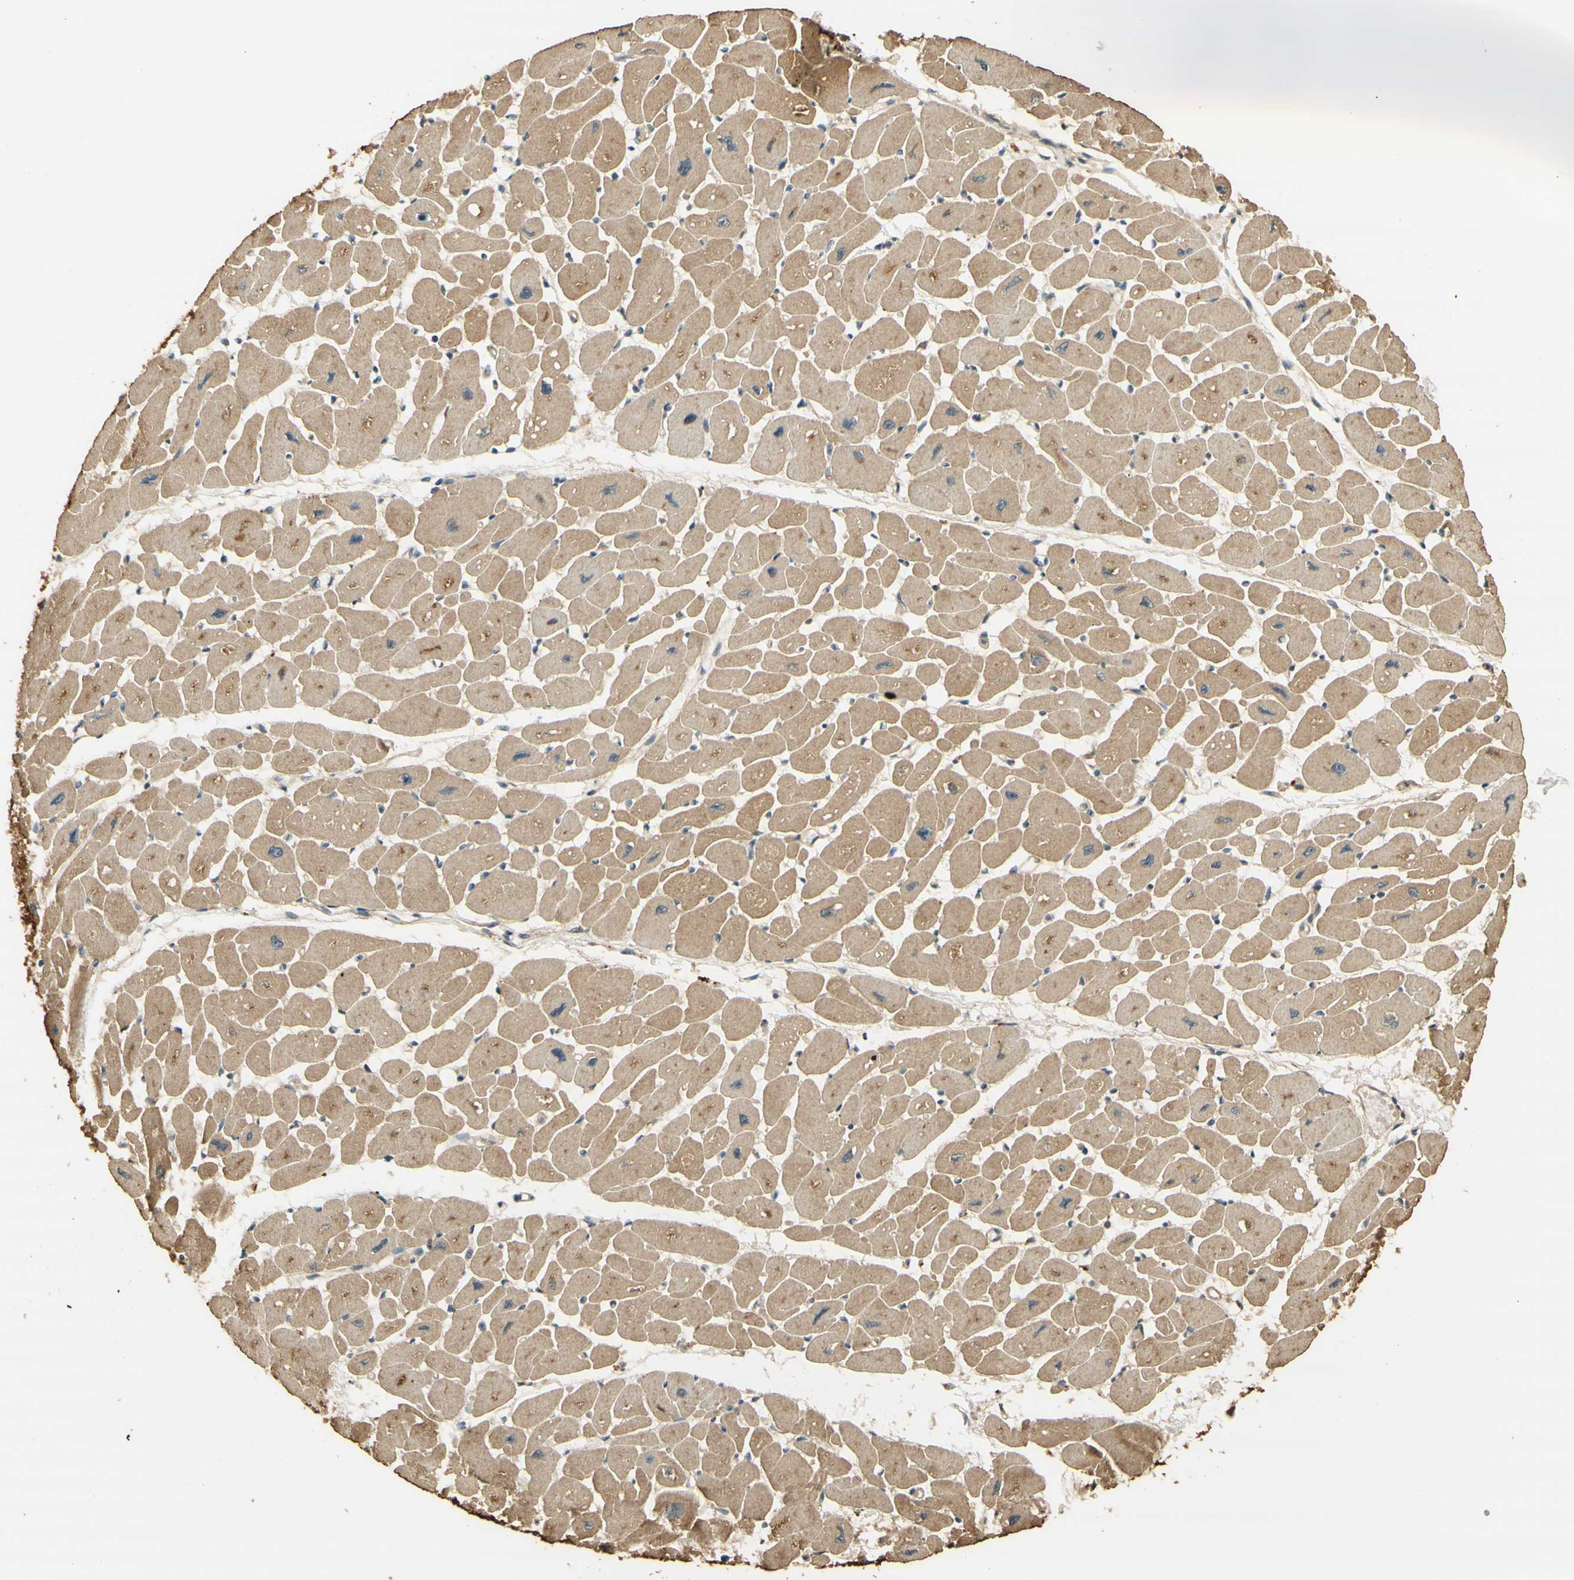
{"staining": {"intensity": "weak", "quantity": ">75%", "location": "cytoplasmic/membranous"}, "tissue": "heart muscle", "cell_type": "Cardiomyocytes", "image_type": "normal", "snomed": [{"axis": "morphology", "description": "Normal tissue, NOS"}, {"axis": "topography", "description": "Heart"}], "caption": "Immunohistochemical staining of normal heart muscle displays low levels of weak cytoplasmic/membranous expression in about >75% of cardiomyocytes. (Brightfield microscopy of DAB IHC at high magnification).", "gene": "AGER", "patient": {"sex": "female", "age": 54}}